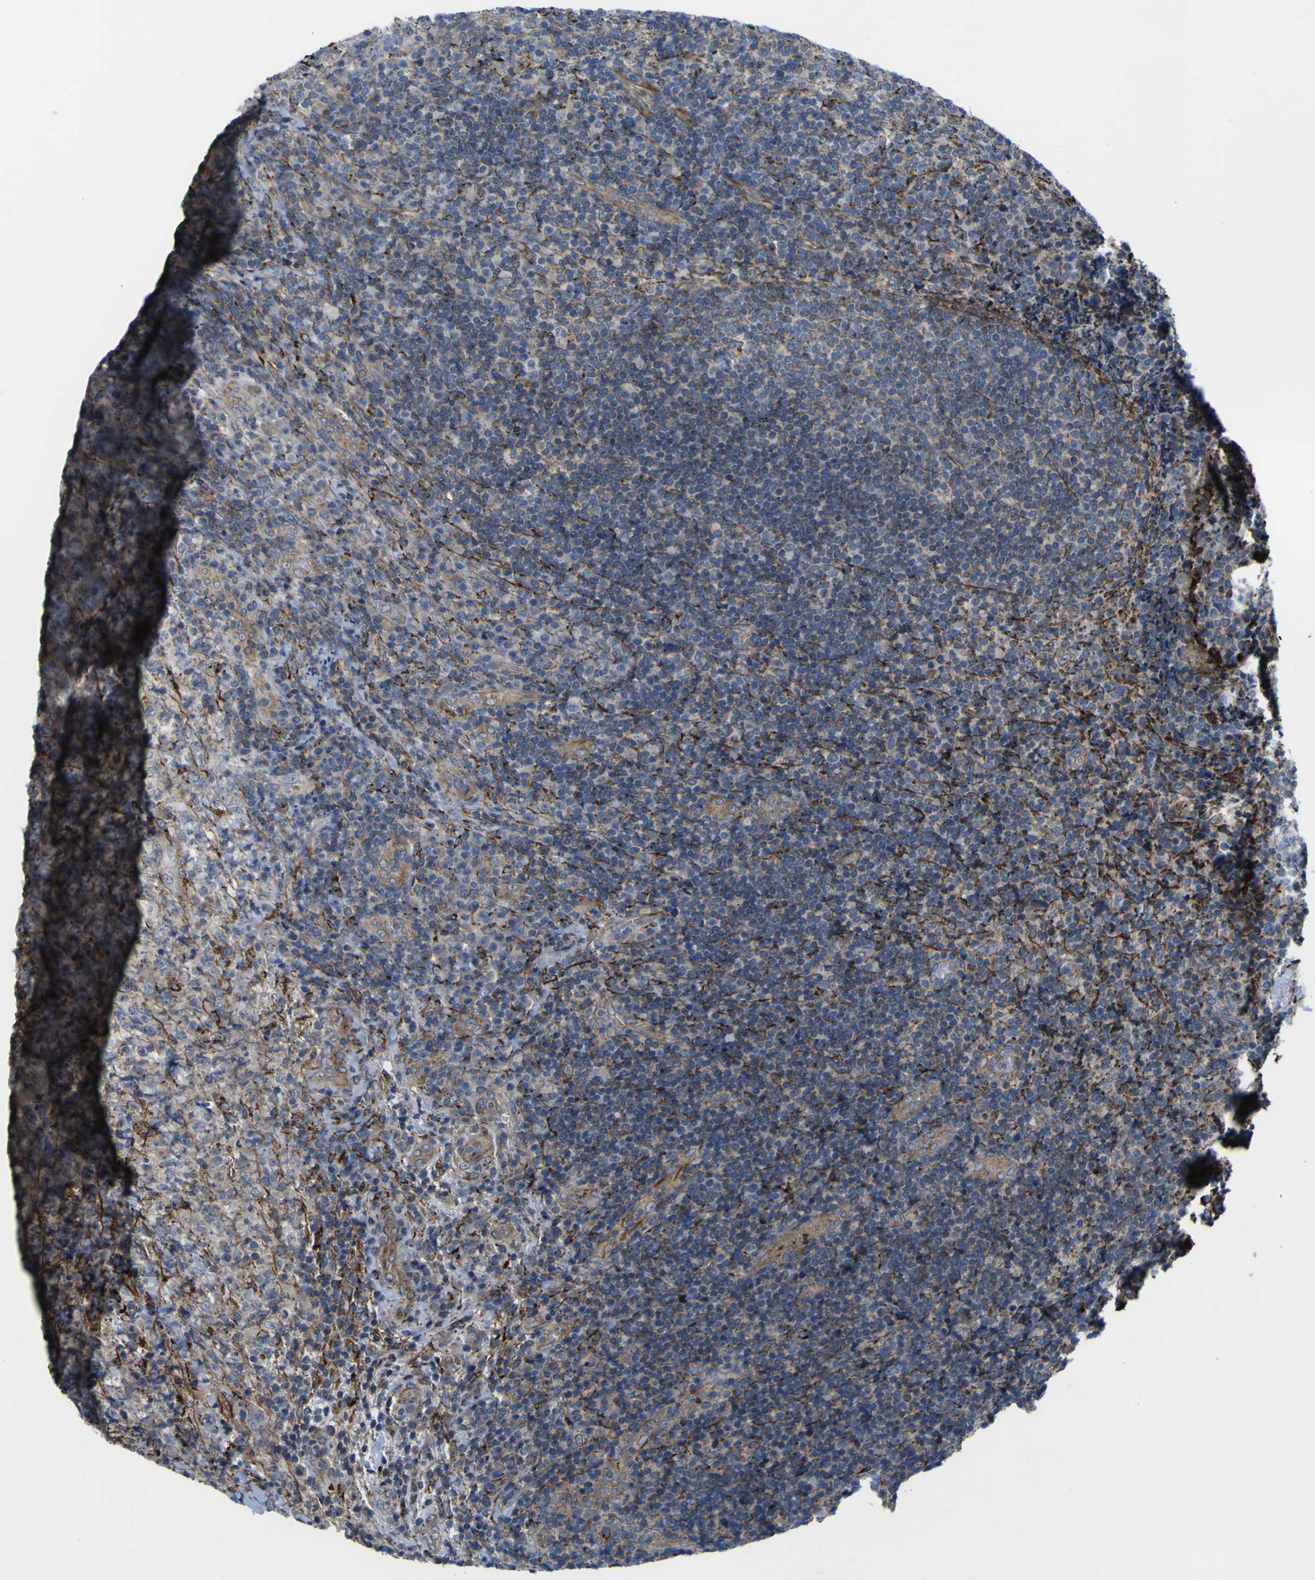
{"staining": {"intensity": "negative", "quantity": "none", "location": "none"}, "tissue": "lymphoma", "cell_type": "Tumor cells", "image_type": "cancer", "snomed": [{"axis": "morphology", "description": "Malignant lymphoma, non-Hodgkin's type, High grade"}, {"axis": "topography", "description": "Tonsil"}], "caption": "There is no significant expression in tumor cells of lymphoma.", "gene": "GPLD1", "patient": {"sex": "female", "age": 36}}